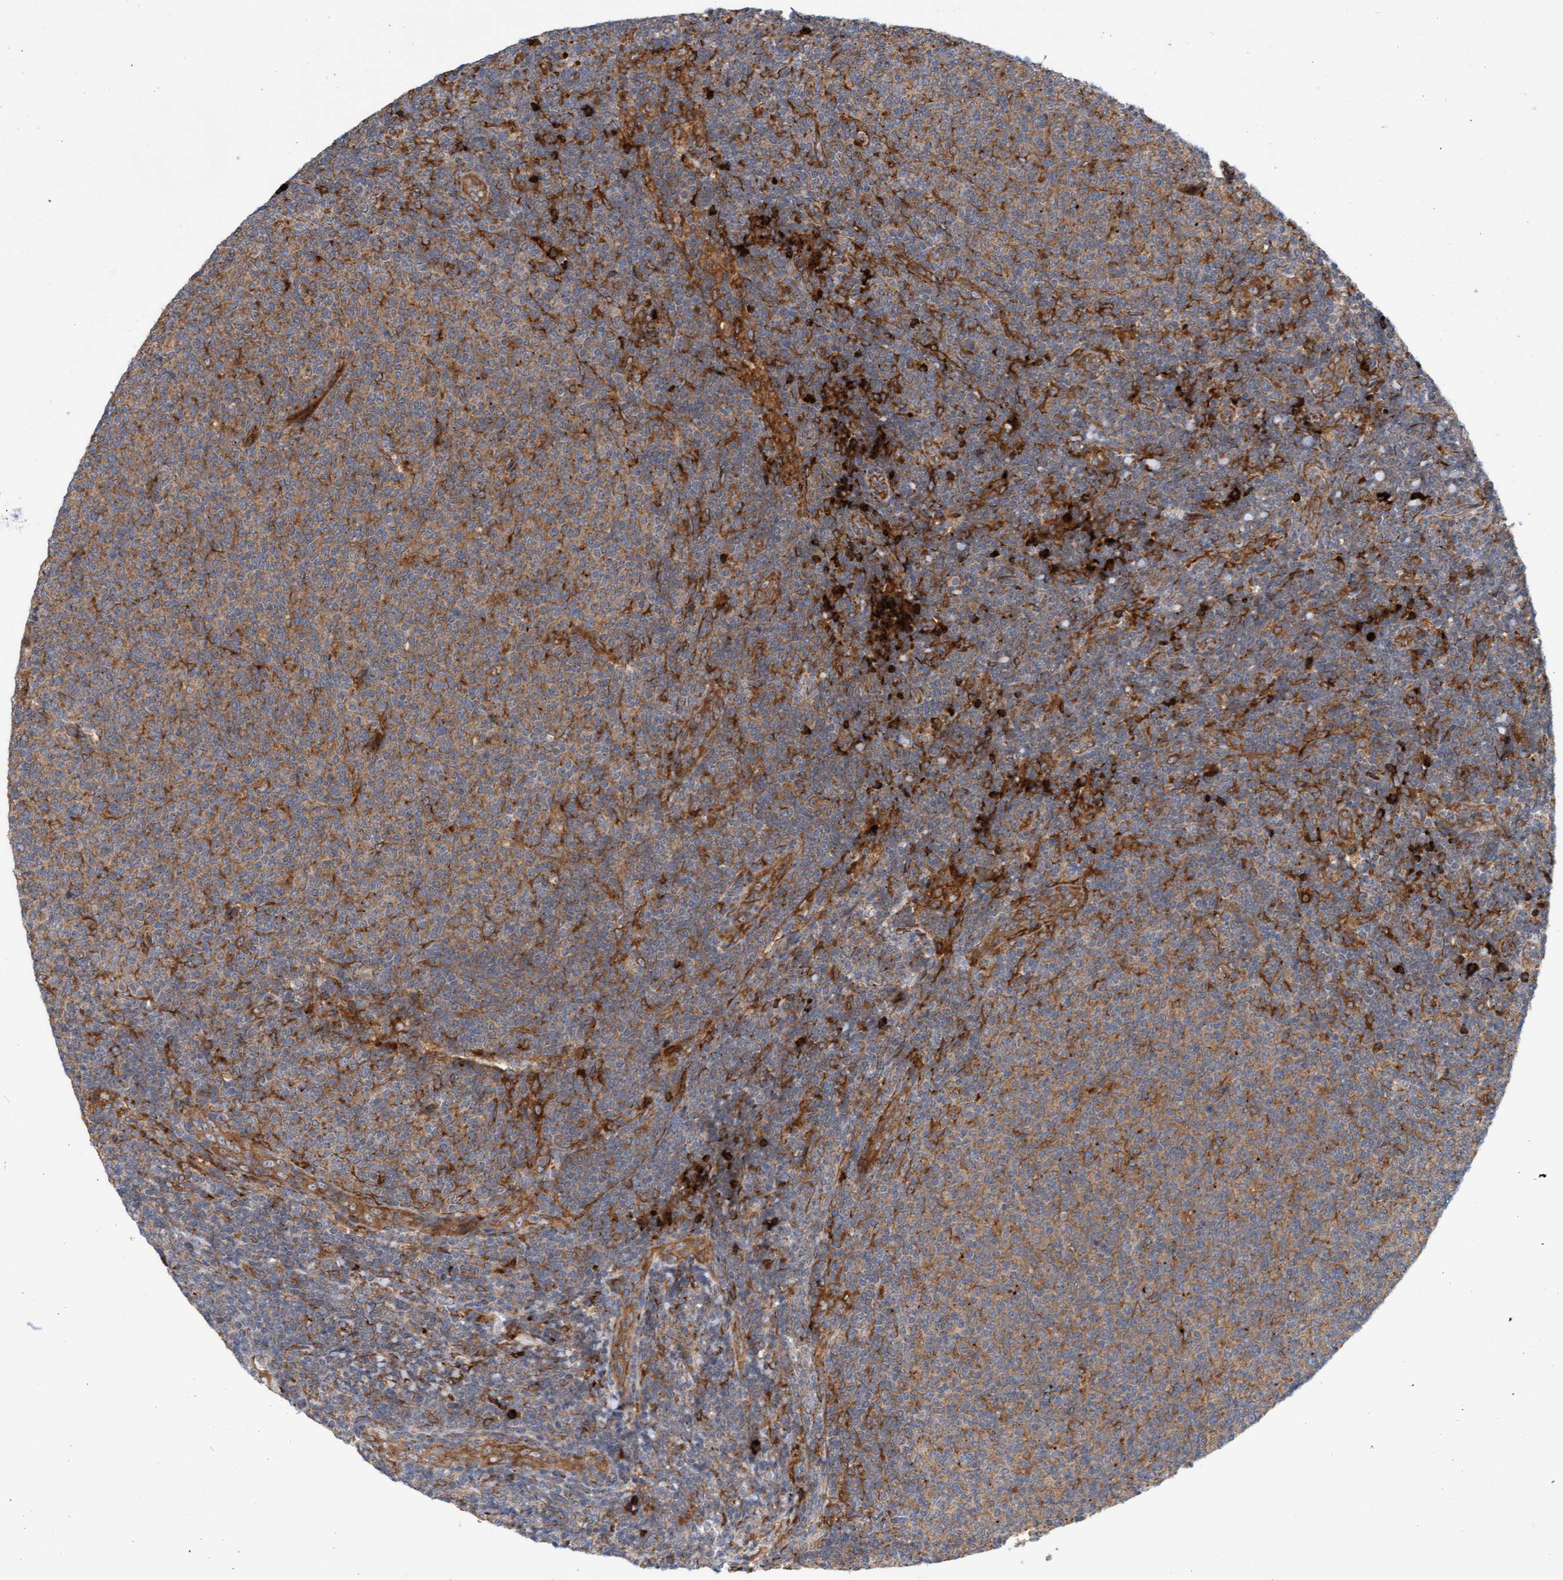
{"staining": {"intensity": "weak", "quantity": ">75%", "location": "cytoplasmic/membranous"}, "tissue": "lymphoma", "cell_type": "Tumor cells", "image_type": "cancer", "snomed": [{"axis": "morphology", "description": "Malignant lymphoma, non-Hodgkin's type, Low grade"}, {"axis": "topography", "description": "Lymph node"}], "caption": "Immunohistochemistry (IHC) photomicrograph of lymphoma stained for a protein (brown), which displays low levels of weak cytoplasmic/membranous staining in about >75% of tumor cells.", "gene": "KIAA0753", "patient": {"sex": "male", "age": 66}}